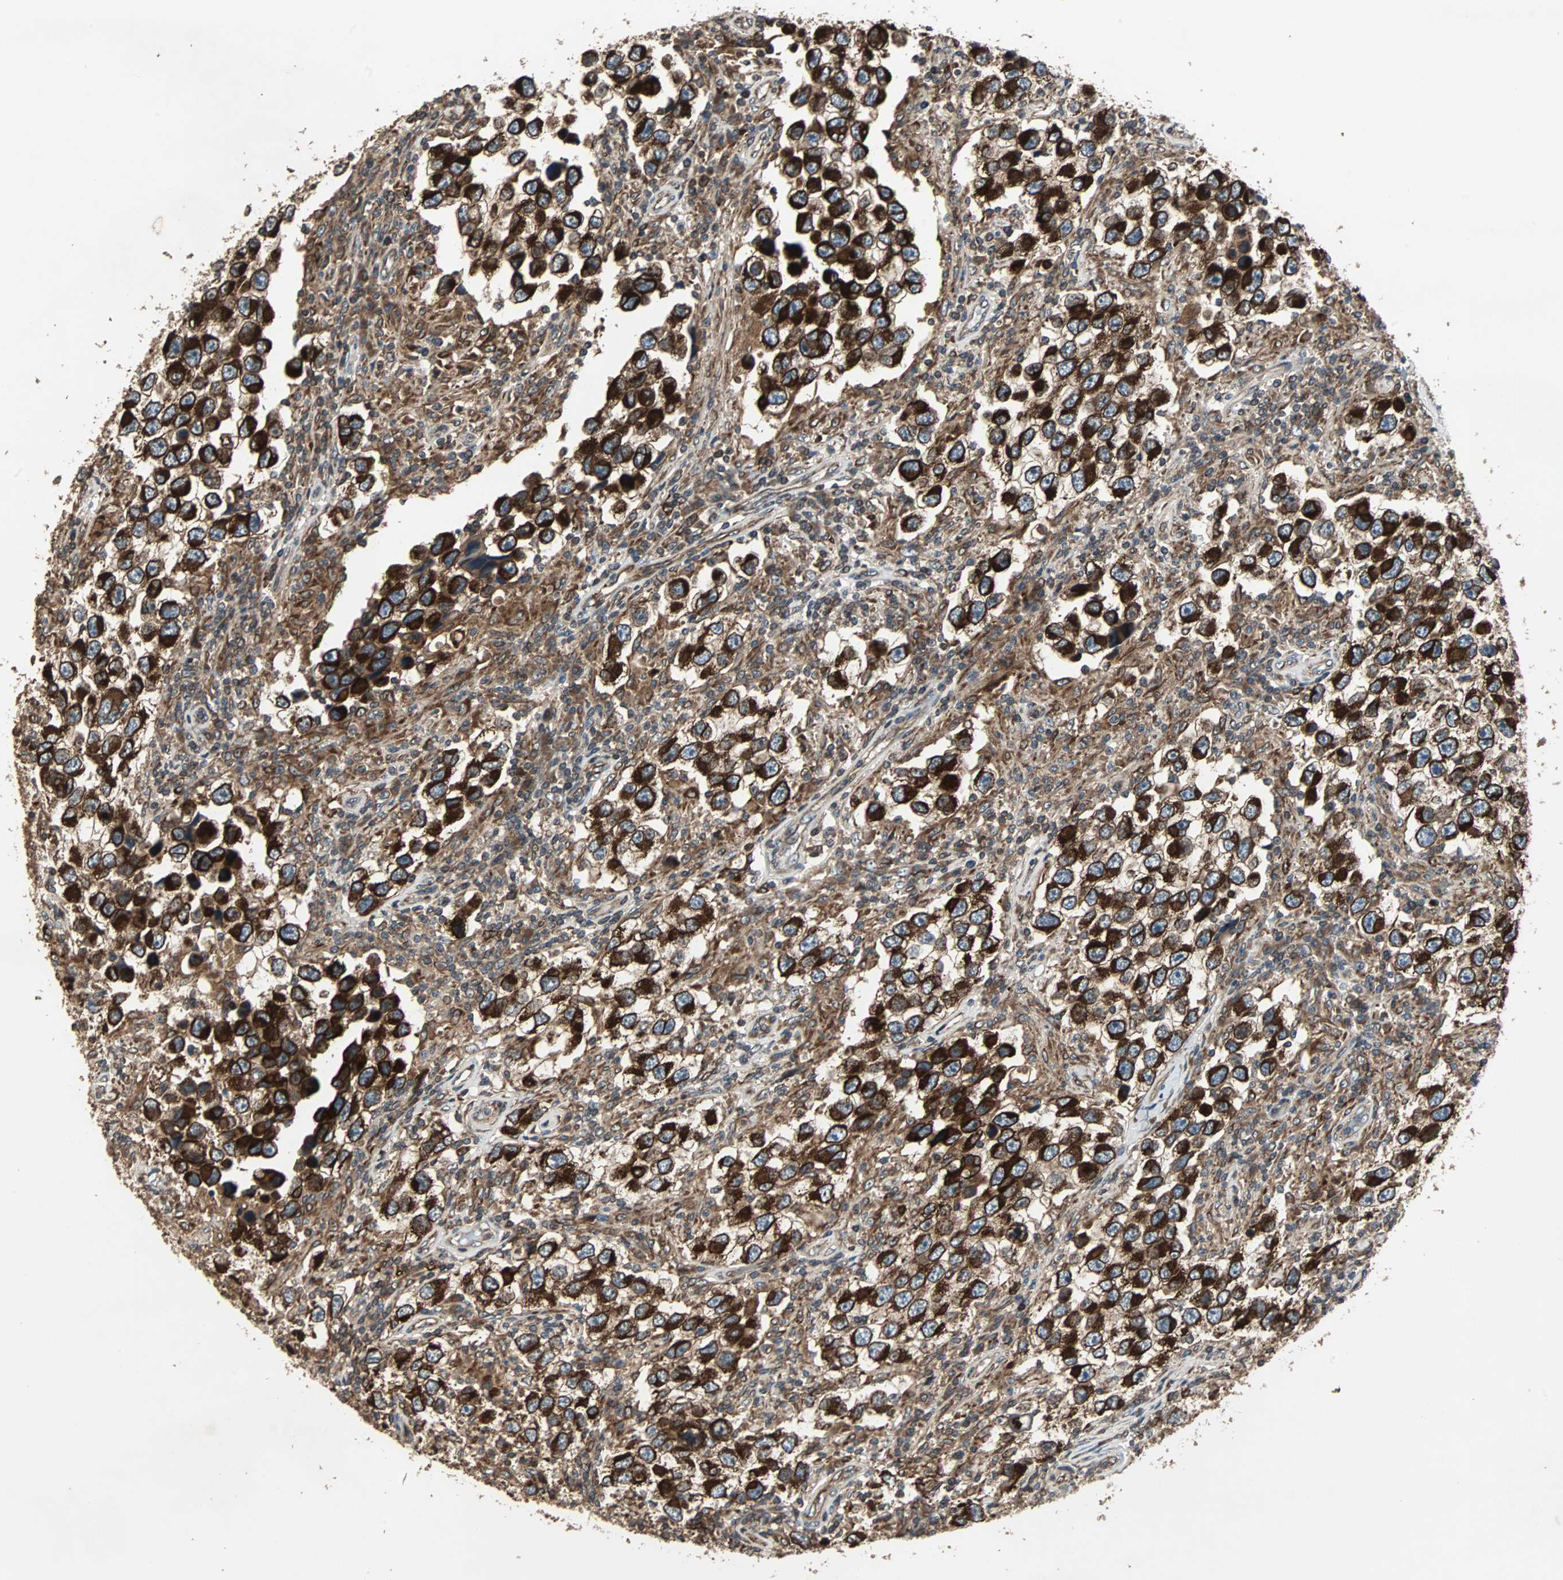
{"staining": {"intensity": "strong", "quantity": ">75%", "location": "cytoplasmic/membranous"}, "tissue": "testis cancer", "cell_type": "Tumor cells", "image_type": "cancer", "snomed": [{"axis": "morphology", "description": "Carcinoma, Embryonal, NOS"}, {"axis": "topography", "description": "Testis"}], "caption": "Immunohistochemical staining of human embryonal carcinoma (testis) exhibits high levels of strong cytoplasmic/membranous protein positivity in about >75% of tumor cells.", "gene": "RAB7A", "patient": {"sex": "male", "age": 21}}